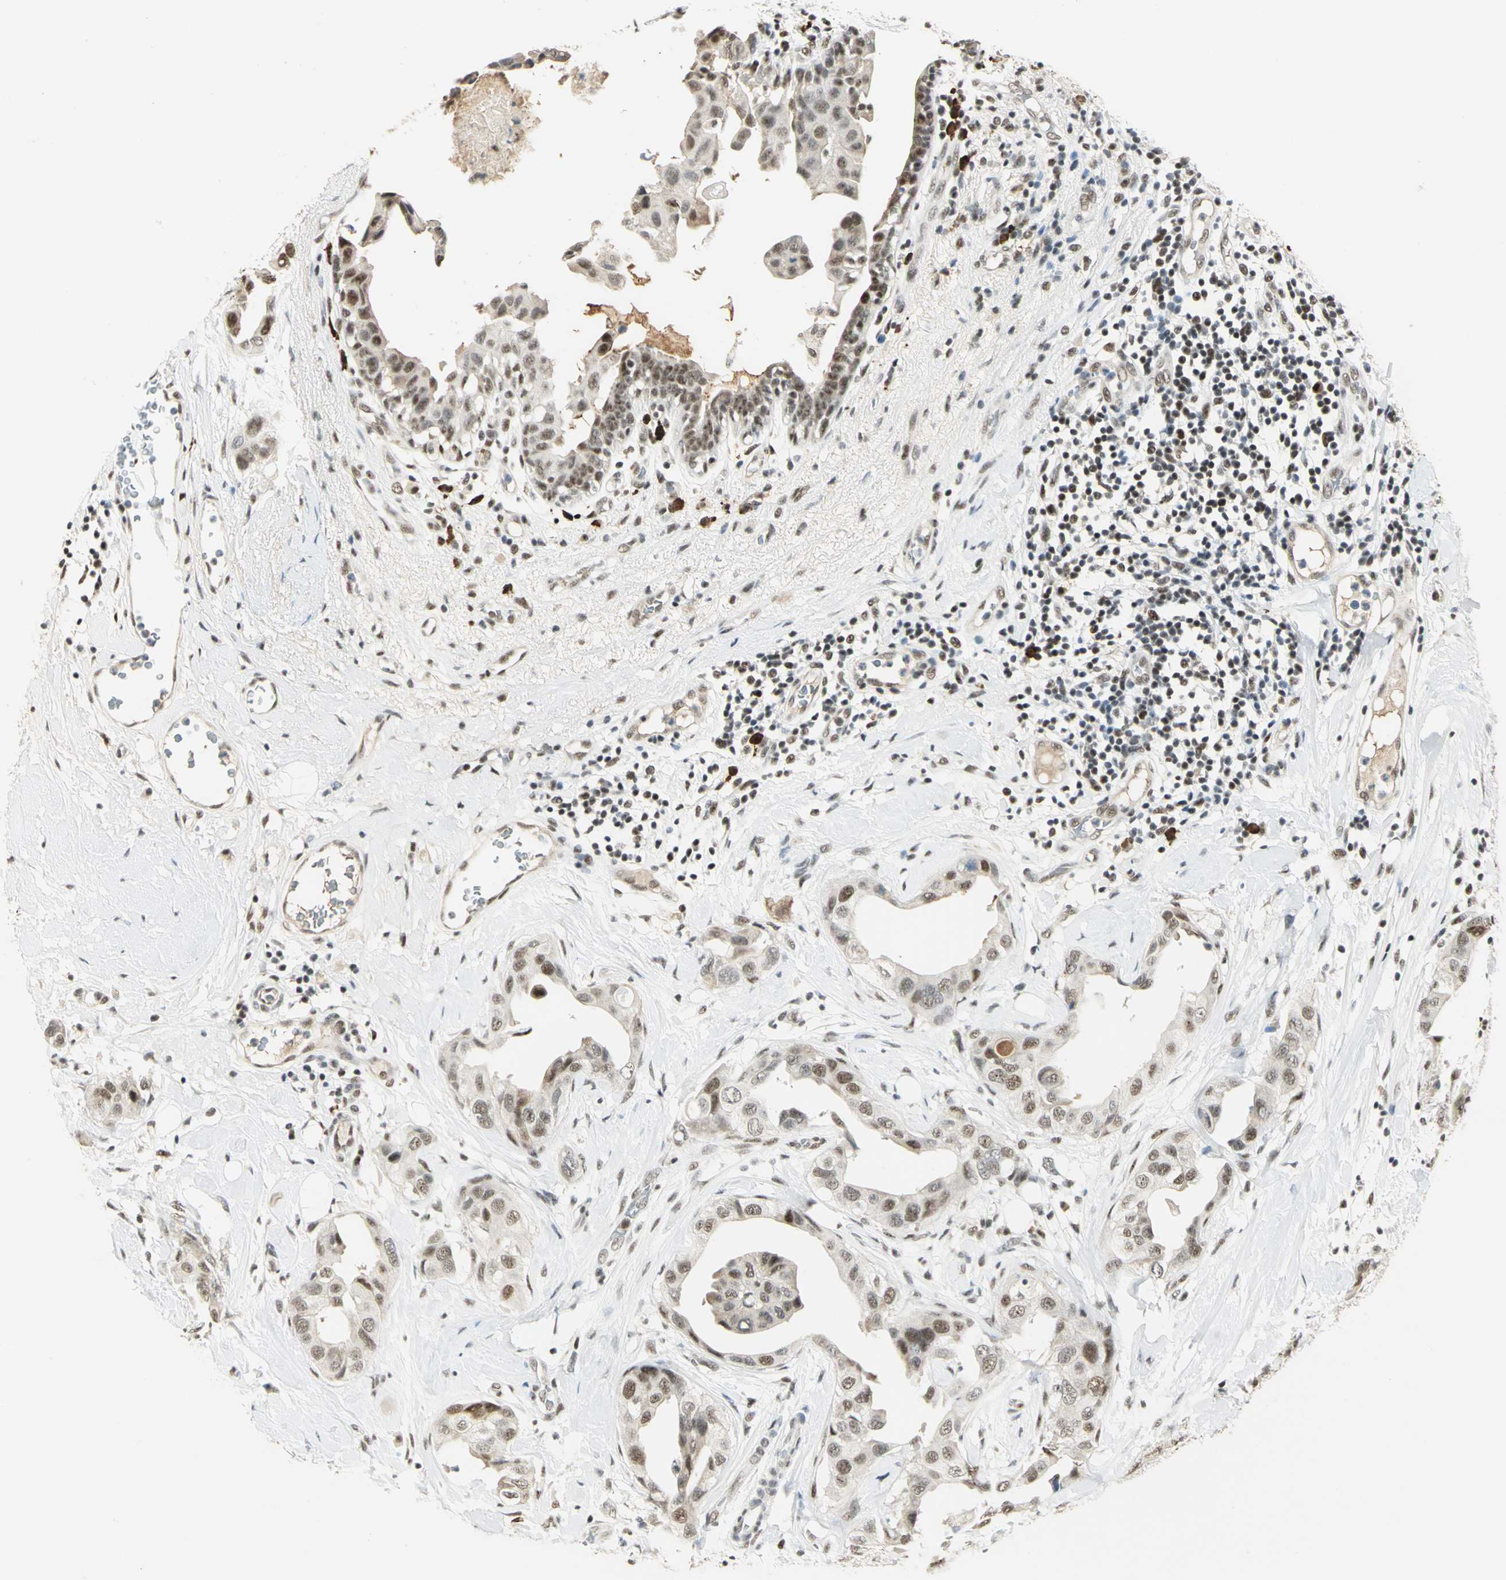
{"staining": {"intensity": "moderate", "quantity": ">75%", "location": "nuclear"}, "tissue": "breast cancer", "cell_type": "Tumor cells", "image_type": "cancer", "snomed": [{"axis": "morphology", "description": "Duct carcinoma"}, {"axis": "topography", "description": "Breast"}], "caption": "Approximately >75% of tumor cells in human breast cancer show moderate nuclear protein positivity as visualized by brown immunohistochemical staining.", "gene": "CCNT1", "patient": {"sex": "female", "age": 40}}